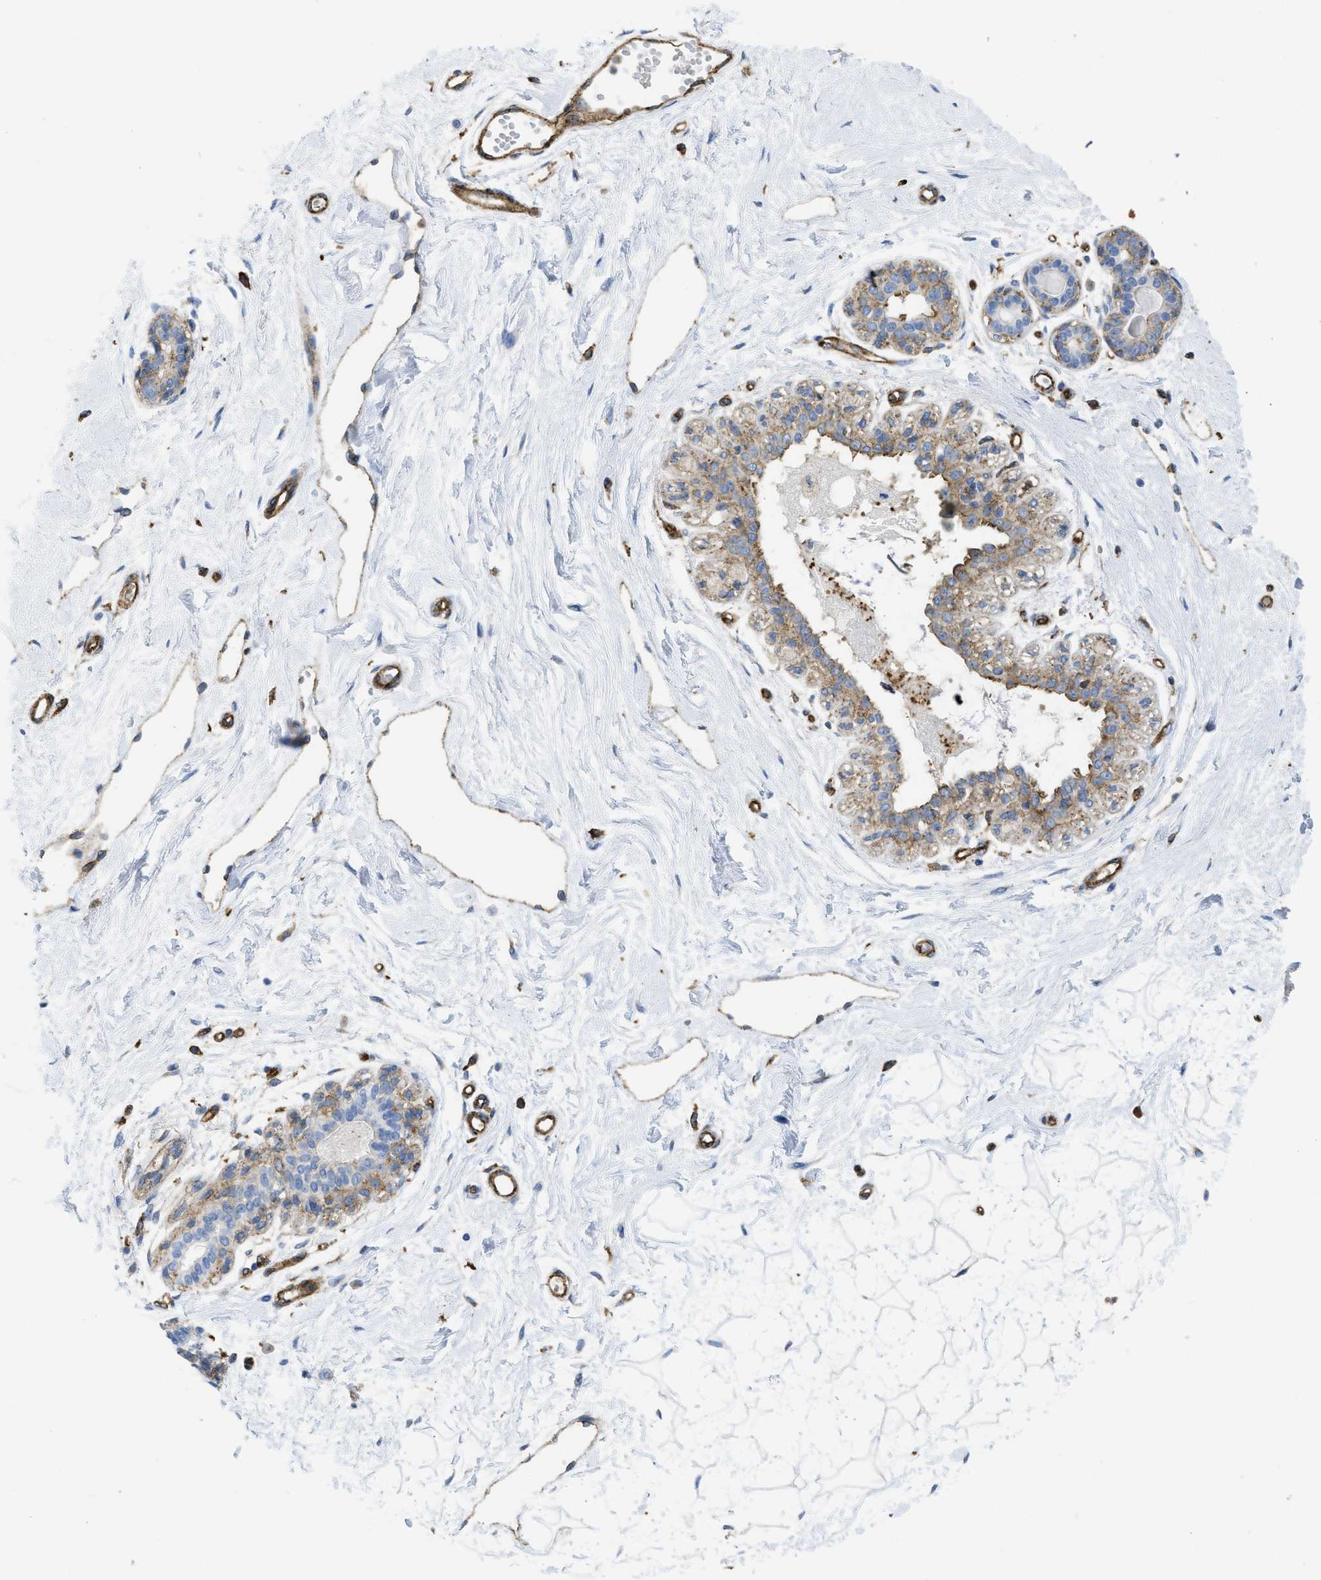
{"staining": {"intensity": "moderate", "quantity": ">75%", "location": "cytoplasmic/membranous"}, "tissue": "breast", "cell_type": "Adipocytes", "image_type": "normal", "snomed": [{"axis": "morphology", "description": "Normal tissue, NOS"}, {"axis": "topography", "description": "Breast"}], "caption": "Adipocytes show moderate cytoplasmic/membranous expression in about >75% of cells in normal breast. (IHC, brightfield microscopy, high magnification).", "gene": "HIP1", "patient": {"sex": "female", "age": 45}}